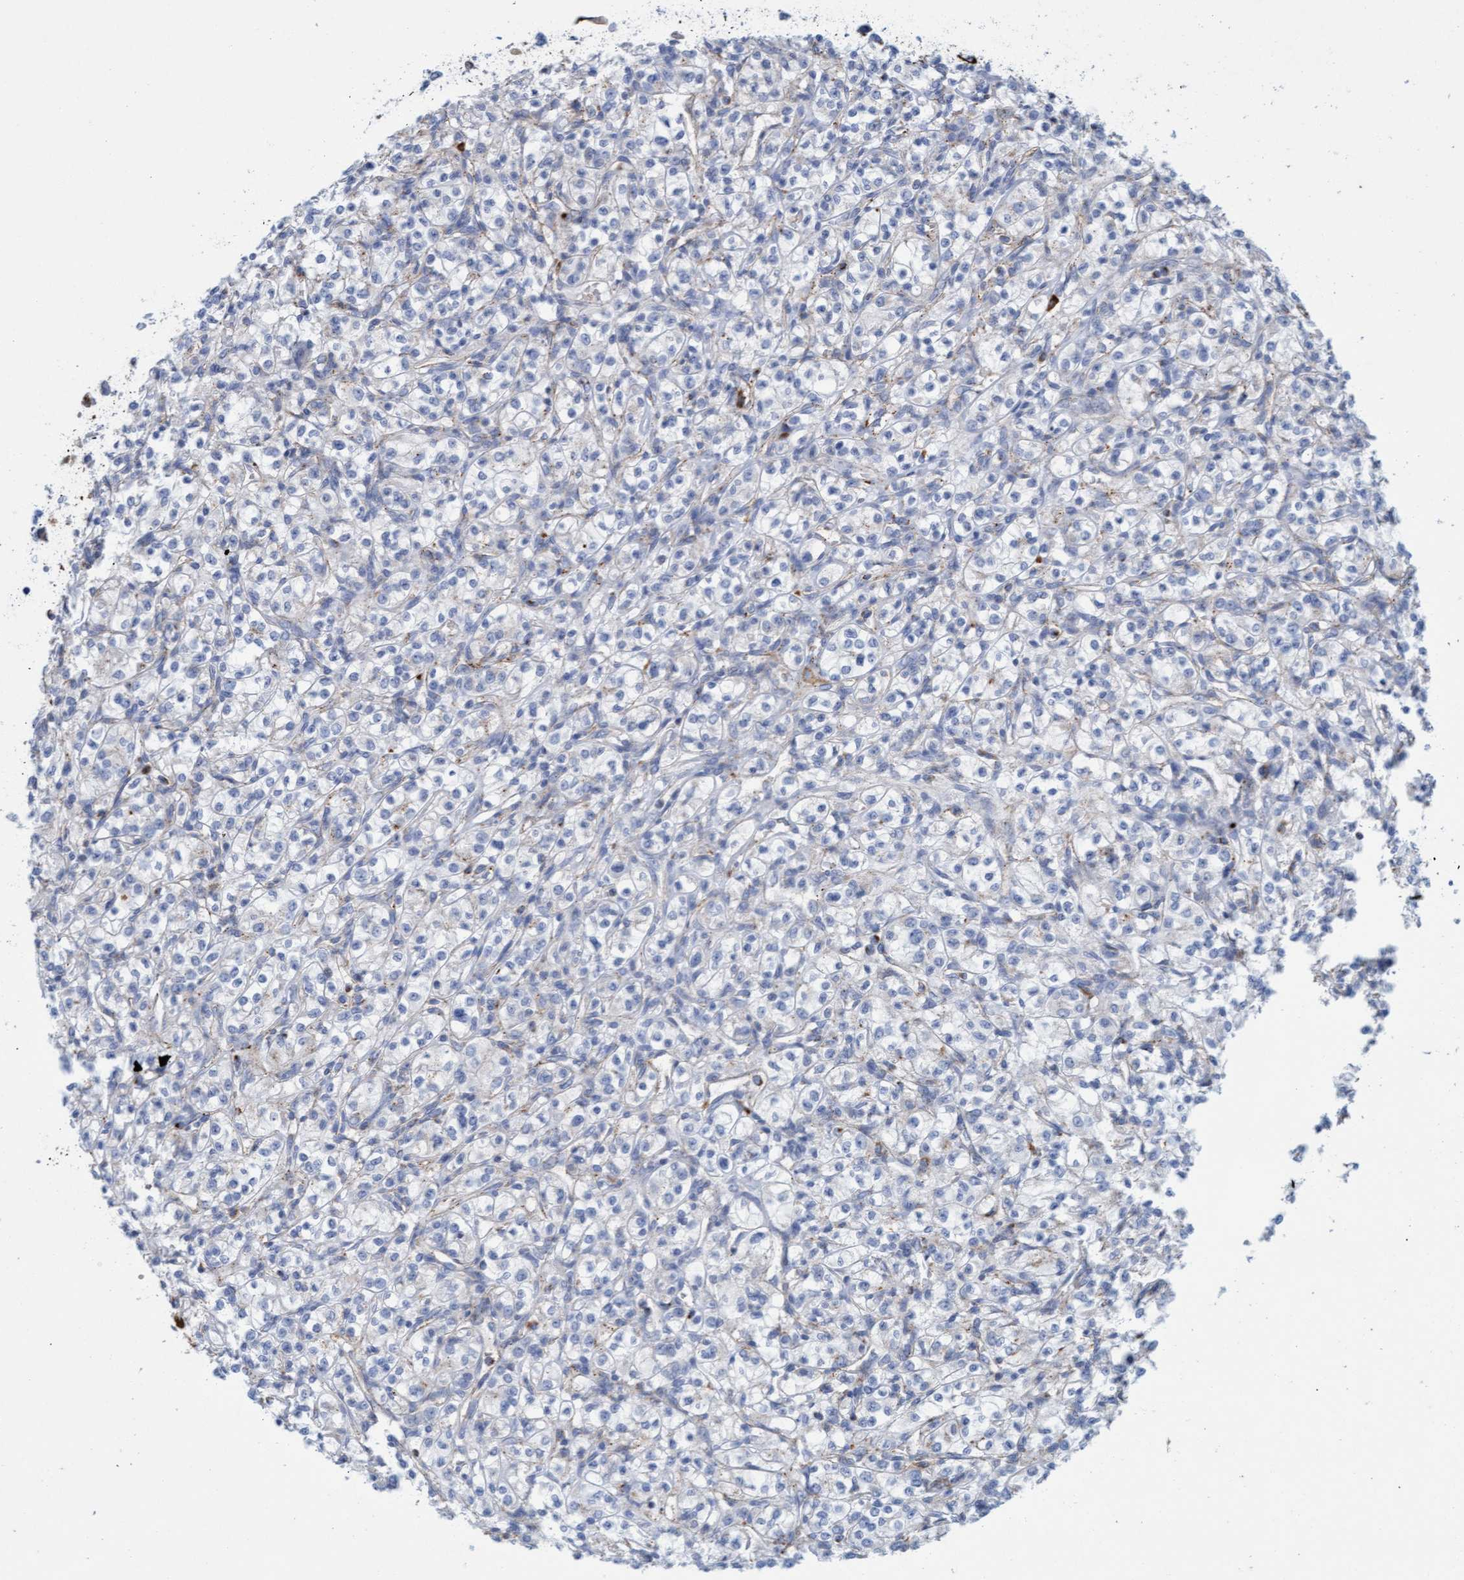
{"staining": {"intensity": "negative", "quantity": "none", "location": "none"}, "tissue": "renal cancer", "cell_type": "Tumor cells", "image_type": "cancer", "snomed": [{"axis": "morphology", "description": "Adenocarcinoma, NOS"}, {"axis": "topography", "description": "Kidney"}], "caption": "DAB (3,3'-diaminobenzidine) immunohistochemical staining of human adenocarcinoma (renal) shows no significant positivity in tumor cells. (DAB (3,3'-diaminobenzidine) immunohistochemistry (IHC) with hematoxylin counter stain).", "gene": "SGSH", "patient": {"sex": "male", "age": 77}}